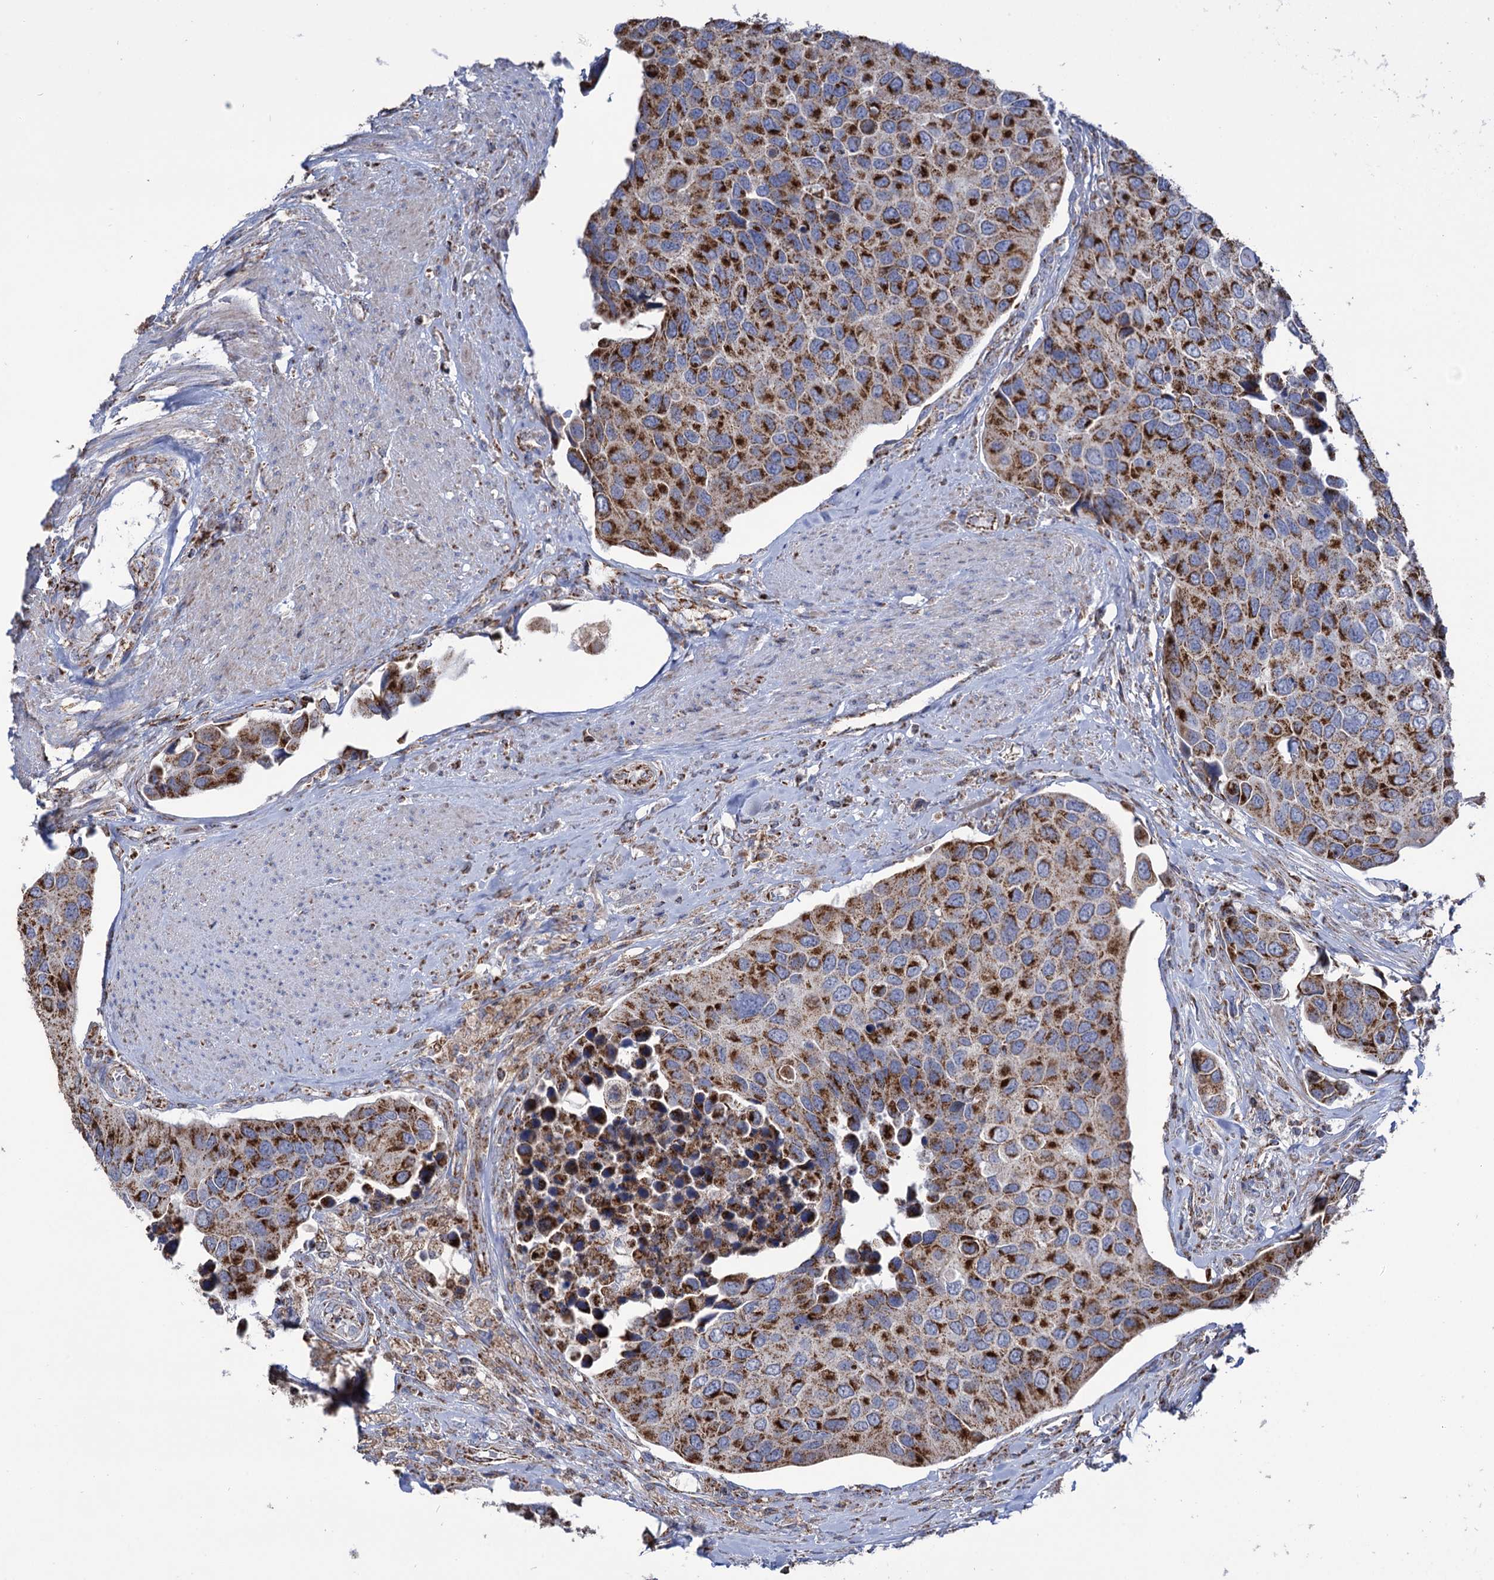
{"staining": {"intensity": "strong", "quantity": ">75%", "location": "cytoplasmic/membranous"}, "tissue": "urothelial cancer", "cell_type": "Tumor cells", "image_type": "cancer", "snomed": [{"axis": "morphology", "description": "Urothelial carcinoma, High grade"}, {"axis": "topography", "description": "Urinary bladder"}], "caption": "A micrograph of urothelial carcinoma (high-grade) stained for a protein shows strong cytoplasmic/membranous brown staining in tumor cells.", "gene": "ABHD10", "patient": {"sex": "male", "age": 74}}